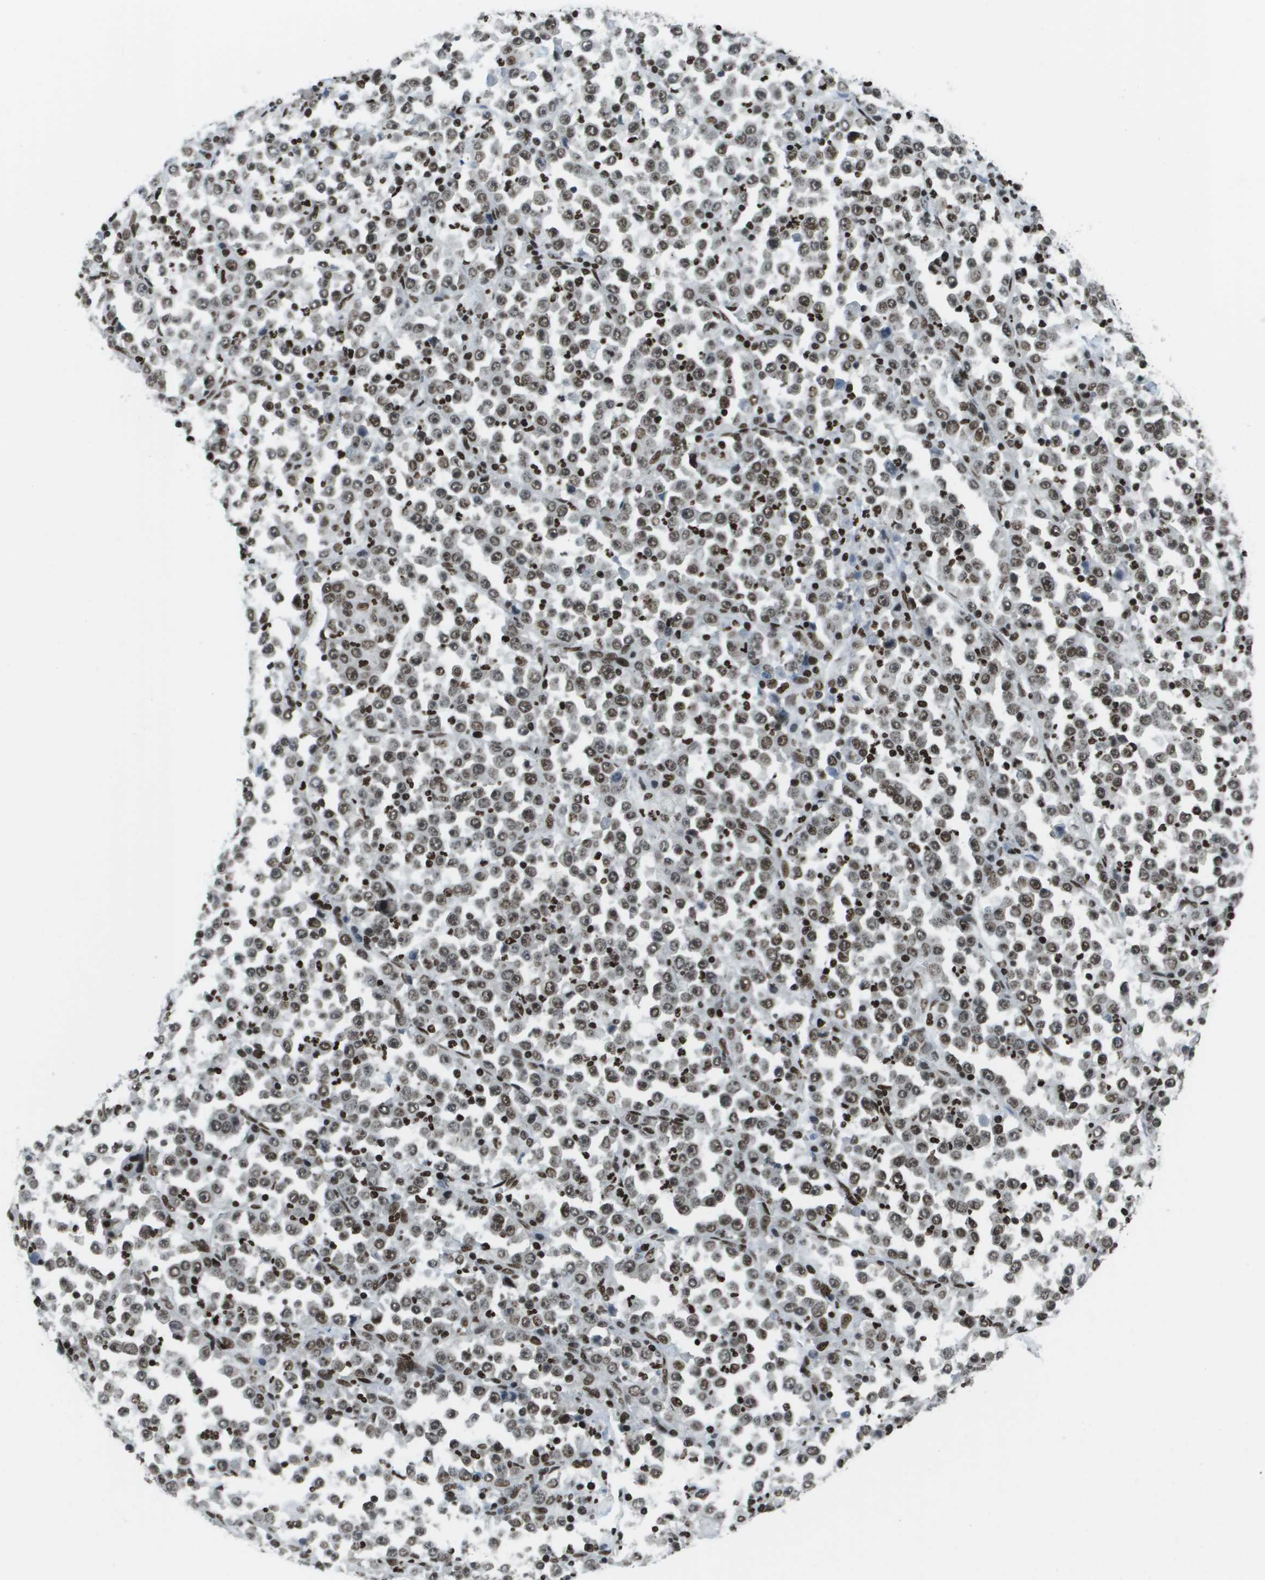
{"staining": {"intensity": "moderate", "quantity": ">75%", "location": "nuclear"}, "tissue": "stomach cancer", "cell_type": "Tumor cells", "image_type": "cancer", "snomed": [{"axis": "morphology", "description": "Normal tissue, NOS"}, {"axis": "morphology", "description": "Adenocarcinoma, NOS"}, {"axis": "topography", "description": "Stomach, upper"}, {"axis": "topography", "description": "Stomach"}], "caption": "Adenocarcinoma (stomach) stained with IHC reveals moderate nuclear staining in approximately >75% of tumor cells.", "gene": "GLYR1", "patient": {"sex": "male", "age": 59}}